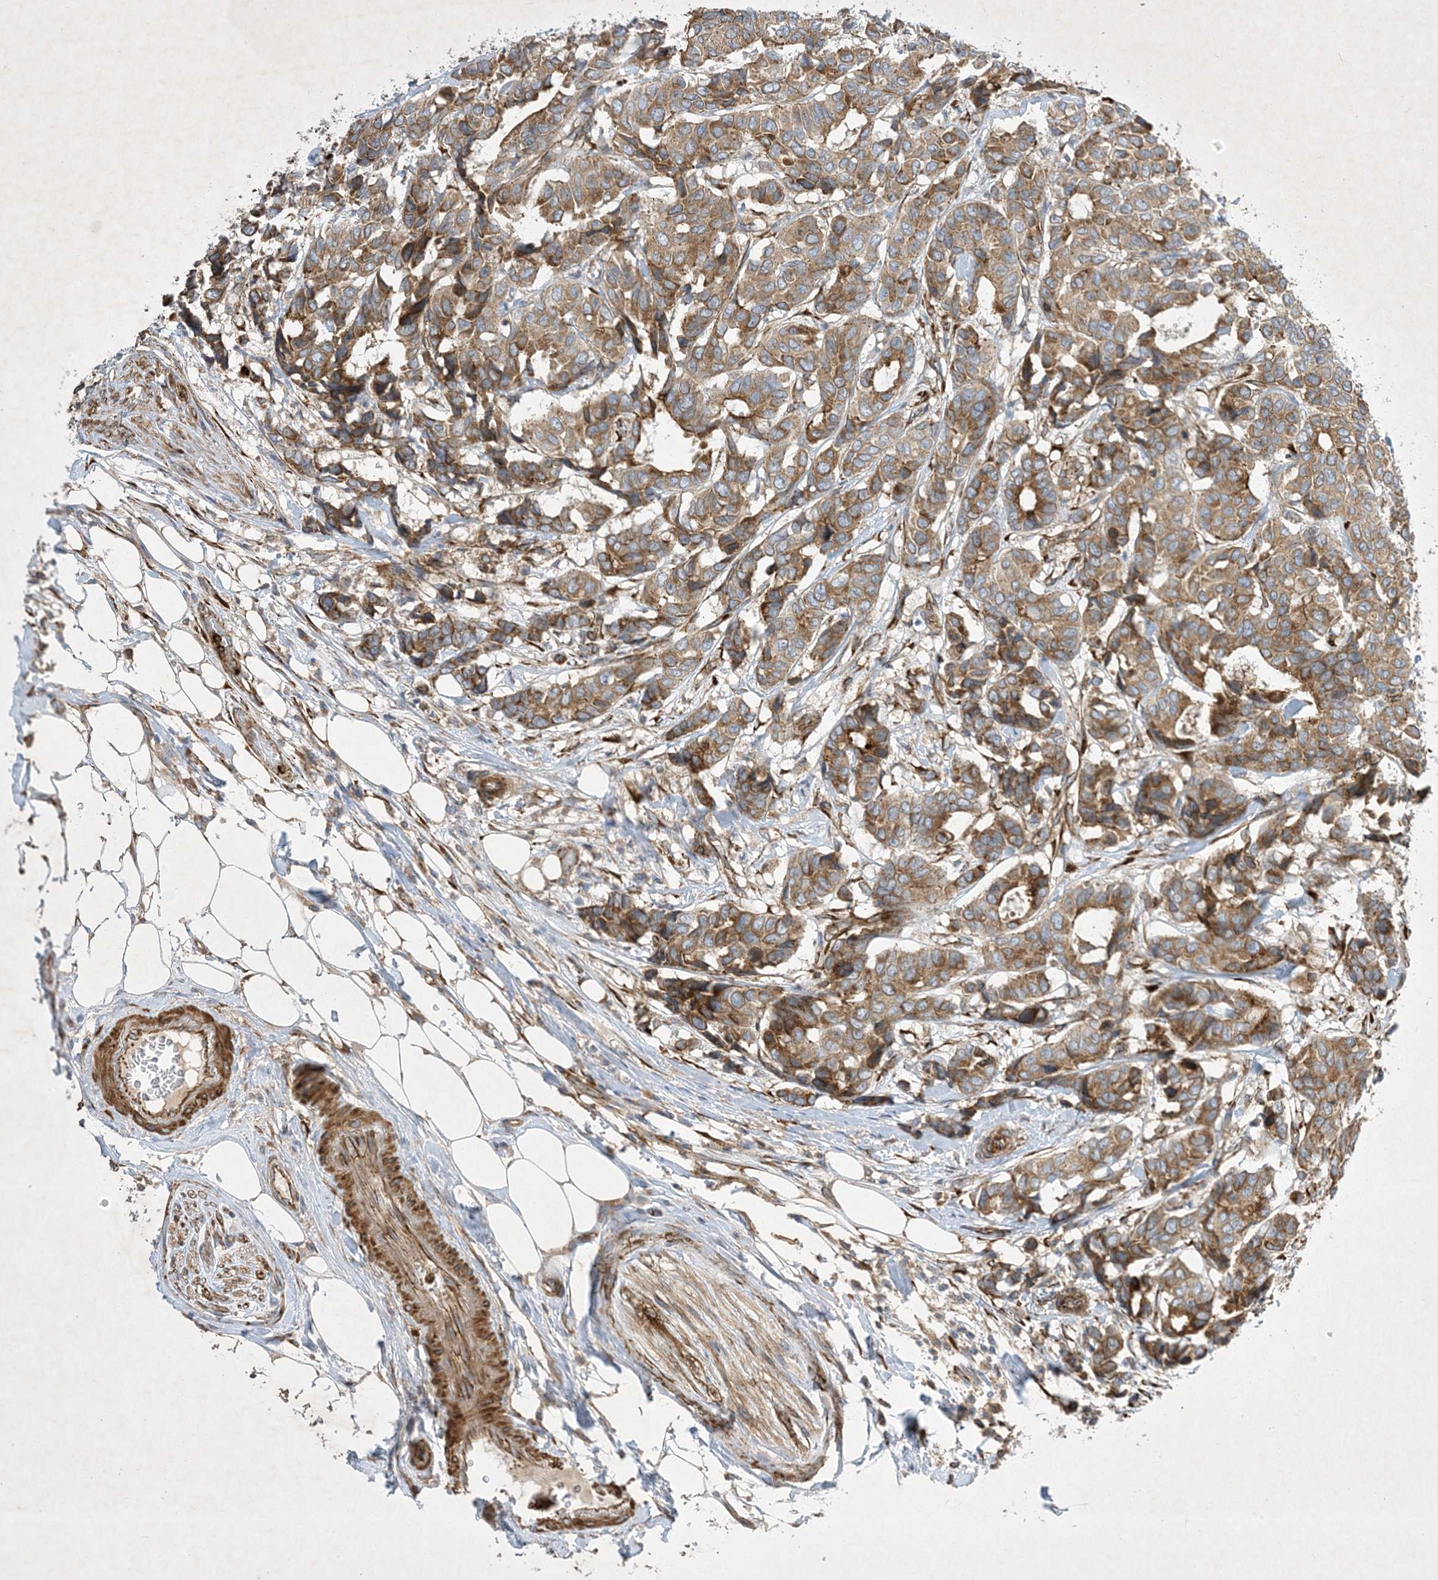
{"staining": {"intensity": "moderate", "quantity": ">75%", "location": "cytoplasmic/membranous"}, "tissue": "breast cancer", "cell_type": "Tumor cells", "image_type": "cancer", "snomed": [{"axis": "morphology", "description": "Duct carcinoma"}, {"axis": "topography", "description": "Breast"}], "caption": "Breast infiltrating ductal carcinoma stained with a protein marker shows moderate staining in tumor cells.", "gene": "OTOP1", "patient": {"sex": "female", "age": 87}}